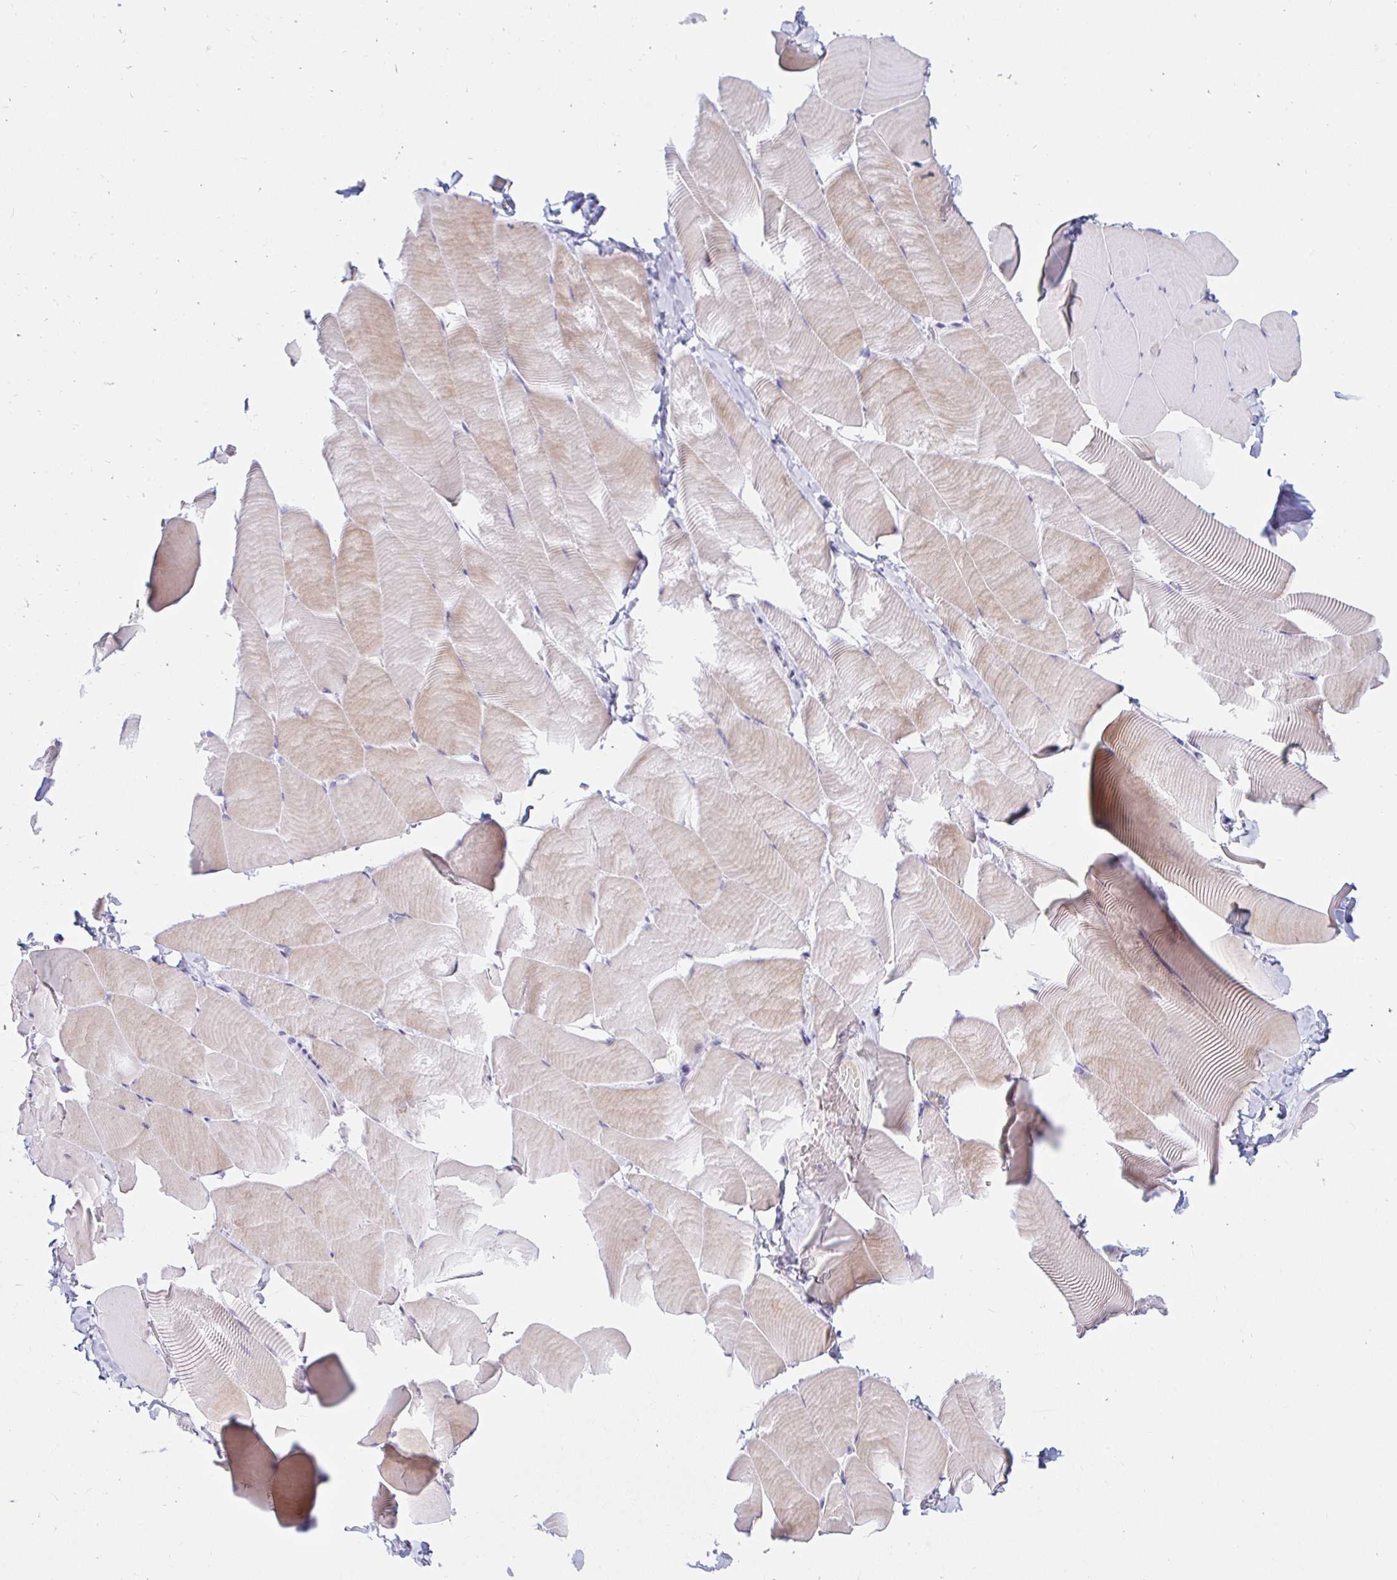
{"staining": {"intensity": "weak", "quantity": "25%-75%", "location": "cytoplasmic/membranous"}, "tissue": "skeletal muscle", "cell_type": "Myocytes", "image_type": "normal", "snomed": [{"axis": "morphology", "description": "Normal tissue, NOS"}, {"axis": "topography", "description": "Skeletal muscle"}], "caption": "Immunohistochemistry (DAB (3,3'-diaminobenzidine)) staining of normal human skeletal muscle exhibits weak cytoplasmic/membranous protein expression in approximately 25%-75% of myocytes.", "gene": "TEX44", "patient": {"sex": "male", "age": 25}}